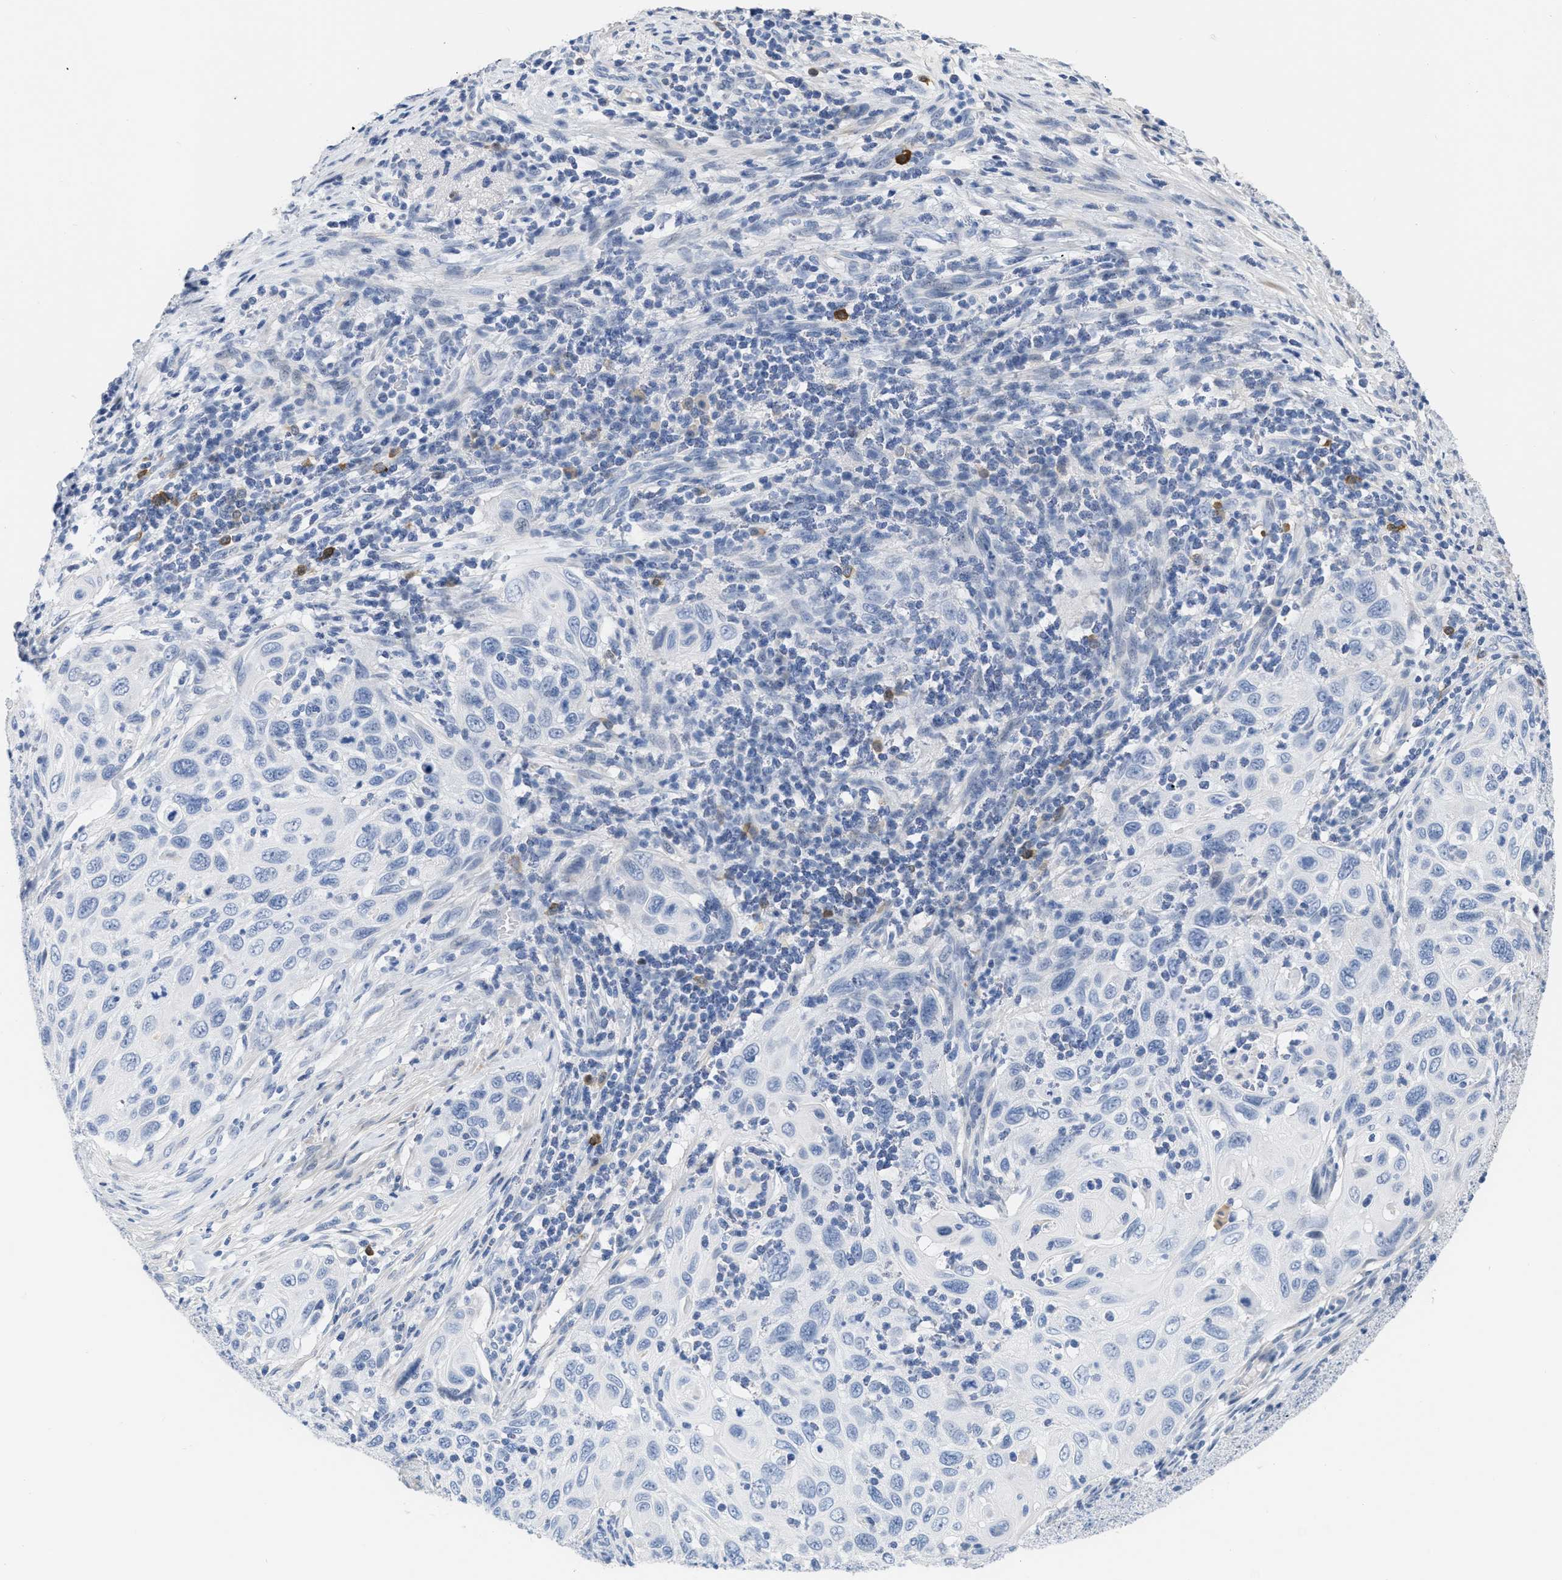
{"staining": {"intensity": "negative", "quantity": "none", "location": "none"}, "tissue": "cervical cancer", "cell_type": "Tumor cells", "image_type": "cancer", "snomed": [{"axis": "morphology", "description": "Squamous cell carcinoma, NOS"}, {"axis": "topography", "description": "Cervix"}], "caption": "Photomicrograph shows no protein positivity in tumor cells of squamous cell carcinoma (cervical) tissue.", "gene": "CRYM", "patient": {"sex": "female", "age": 70}}